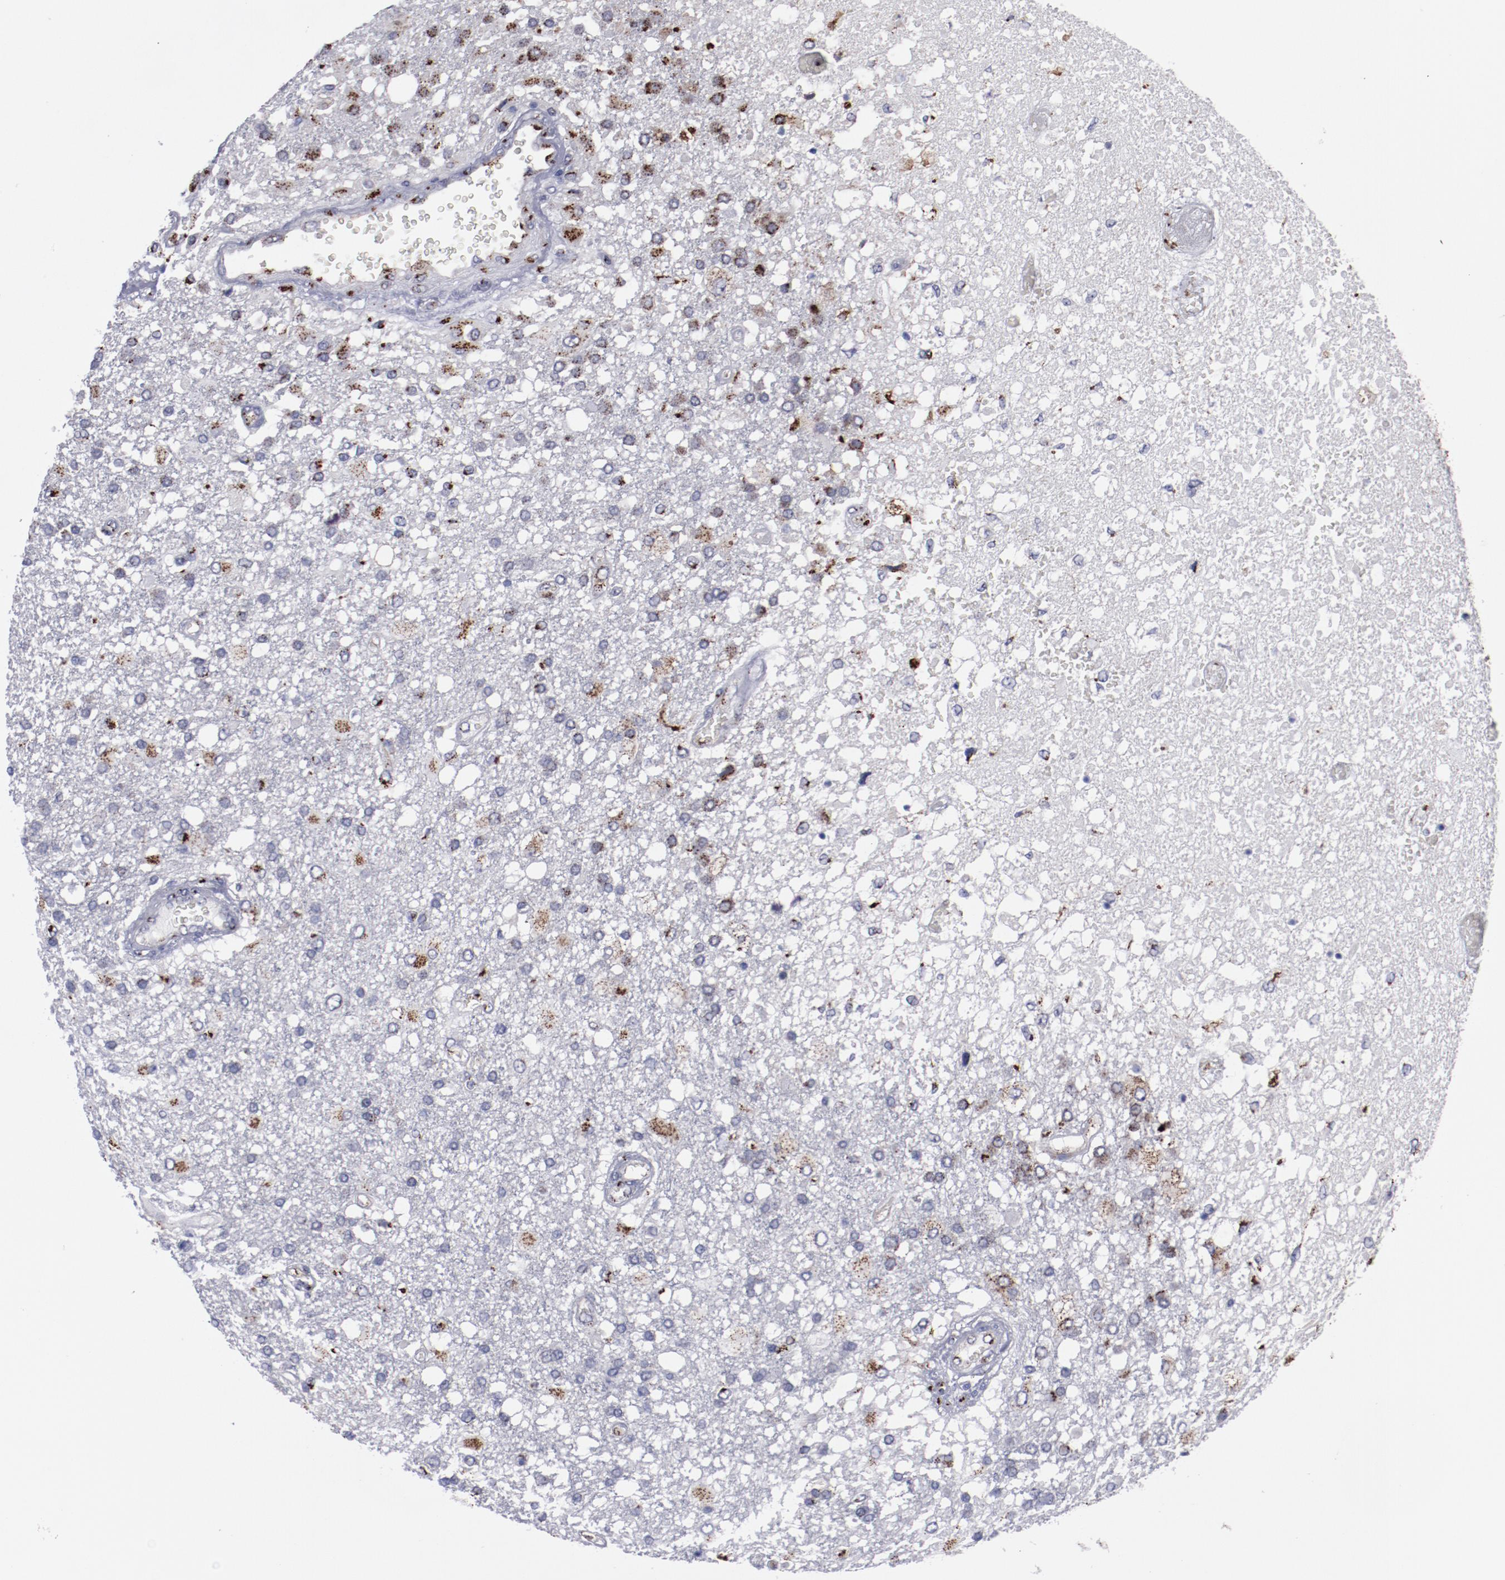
{"staining": {"intensity": "strong", "quantity": "25%-75%", "location": "cytoplasmic/membranous"}, "tissue": "glioma", "cell_type": "Tumor cells", "image_type": "cancer", "snomed": [{"axis": "morphology", "description": "Glioma, malignant, High grade"}, {"axis": "topography", "description": "Cerebral cortex"}], "caption": "A brown stain labels strong cytoplasmic/membranous staining of a protein in human malignant glioma (high-grade) tumor cells. Using DAB (brown) and hematoxylin (blue) stains, captured at high magnification using brightfield microscopy.", "gene": "GOLIM4", "patient": {"sex": "male", "age": 79}}